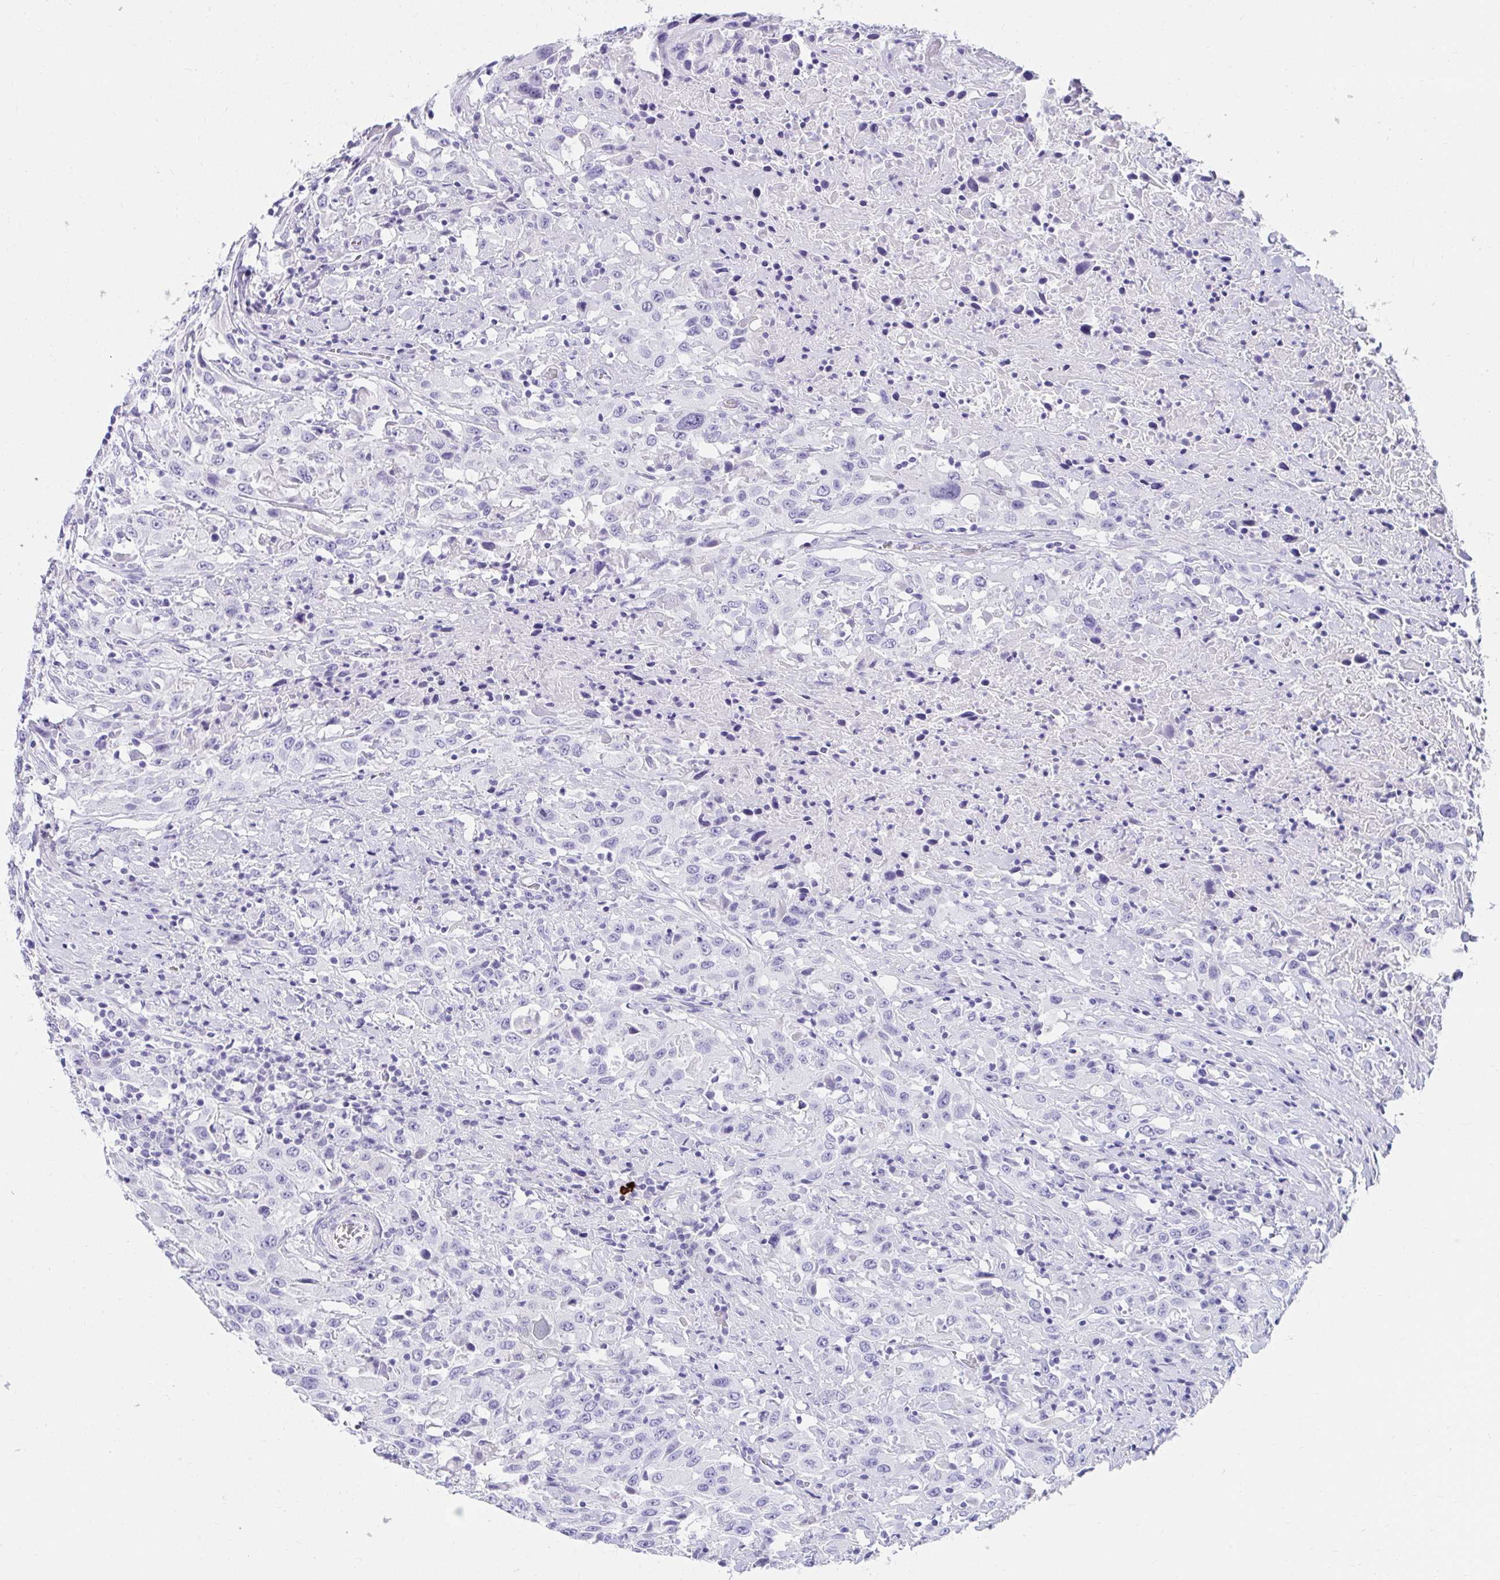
{"staining": {"intensity": "negative", "quantity": "none", "location": "none"}, "tissue": "urothelial cancer", "cell_type": "Tumor cells", "image_type": "cancer", "snomed": [{"axis": "morphology", "description": "Urothelial carcinoma, High grade"}, {"axis": "topography", "description": "Urinary bladder"}], "caption": "Immunohistochemistry of human urothelial cancer shows no staining in tumor cells.", "gene": "DPEP3", "patient": {"sex": "male", "age": 61}}